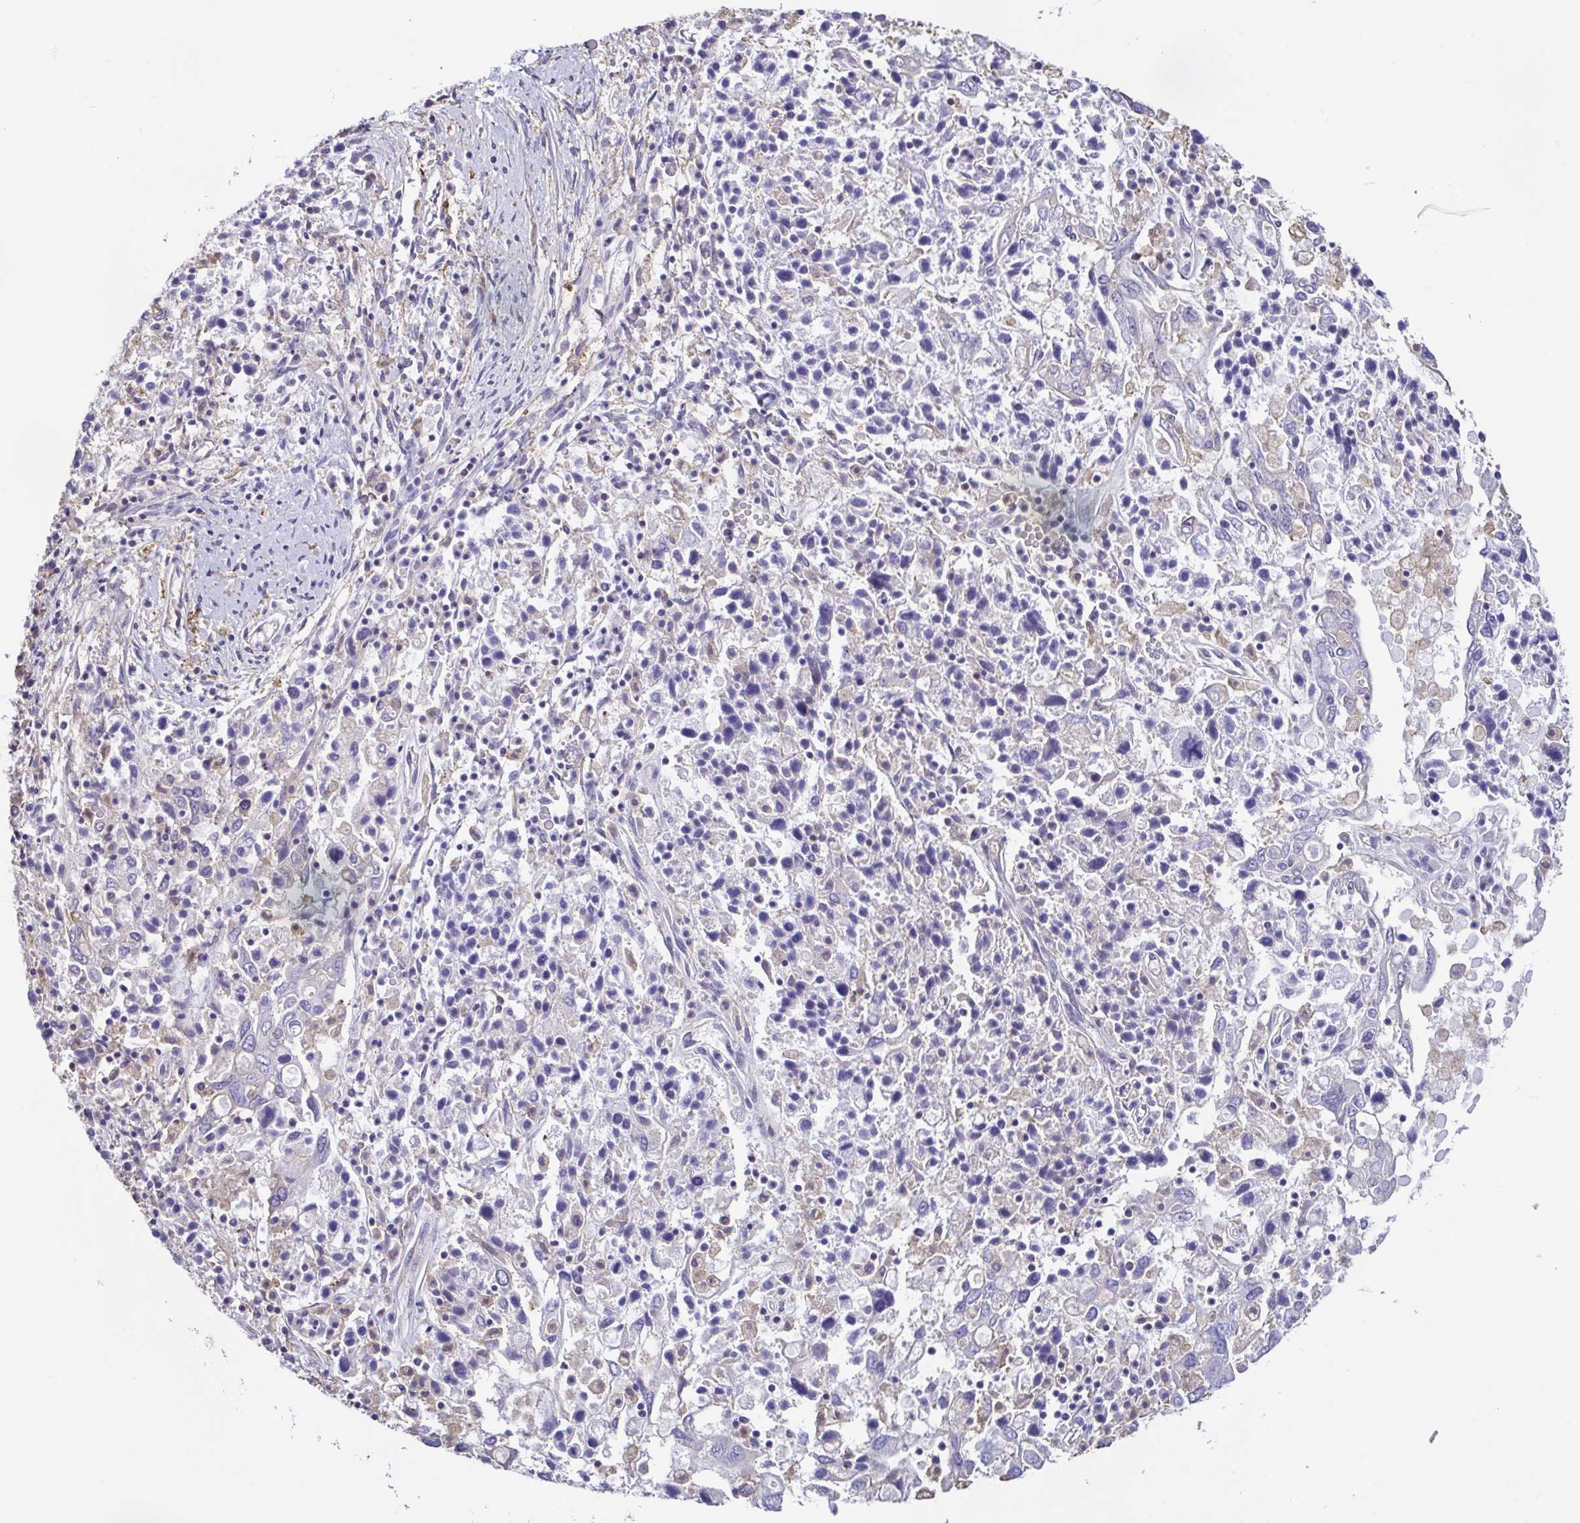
{"staining": {"intensity": "negative", "quantity": "none", "location": "none"}, "tissue": "ovarian cancer", "cell_type": "Tumor cells", "image_type": "cancer", "snomed": [{"axis": "morphology", "description": "Carcinoma, endometroid"}, {"axis": "topography", "description": "Ovary"}], "caption": "DAB immunohistochemical staining of human endometroid carcinoma (ovarian) displays no significant positivity in tumor cells.", "gene": "ANXA10", "patient": {"sex": "female", "age": 62}}